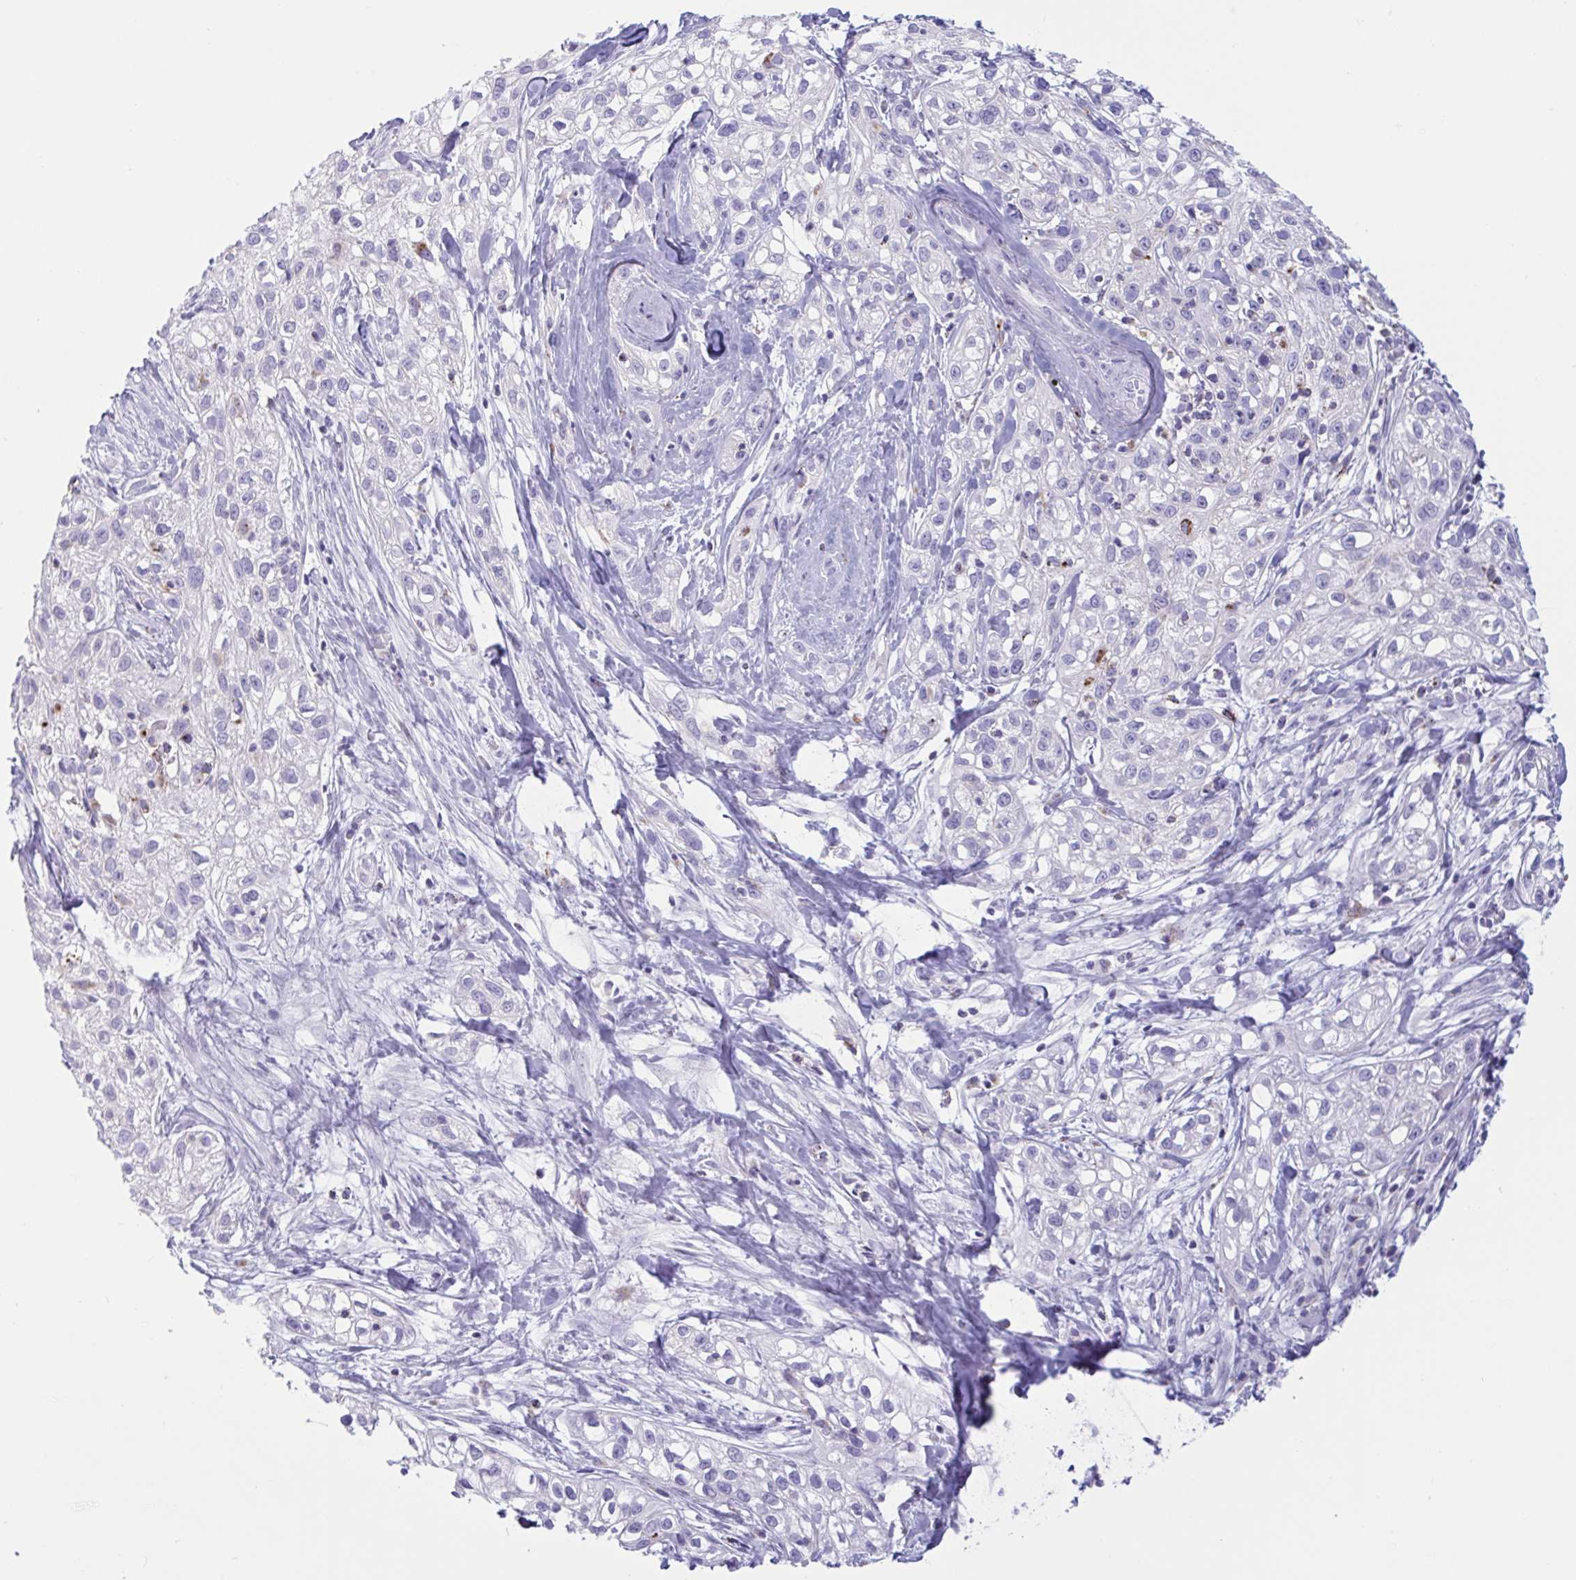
{"staining": {"intensity": "negative", "quantity": "none", "location": "none"}, "tissue": "skin cancer", "cell_type": "Tumor cells", "image_type": "cancer", "snomed": [{"axis": "morphology", "description": "Squamous cell carcinoma, NOS"}, {"axis": "topography", "description": "Skin"}], "caption": "Immunohistochemical staining of human skin squamous cell carcinoma exhibits no significant positivity in tumor cells.", "gene": "XCL1", "patient": {"sex": "male", "age": 82}}